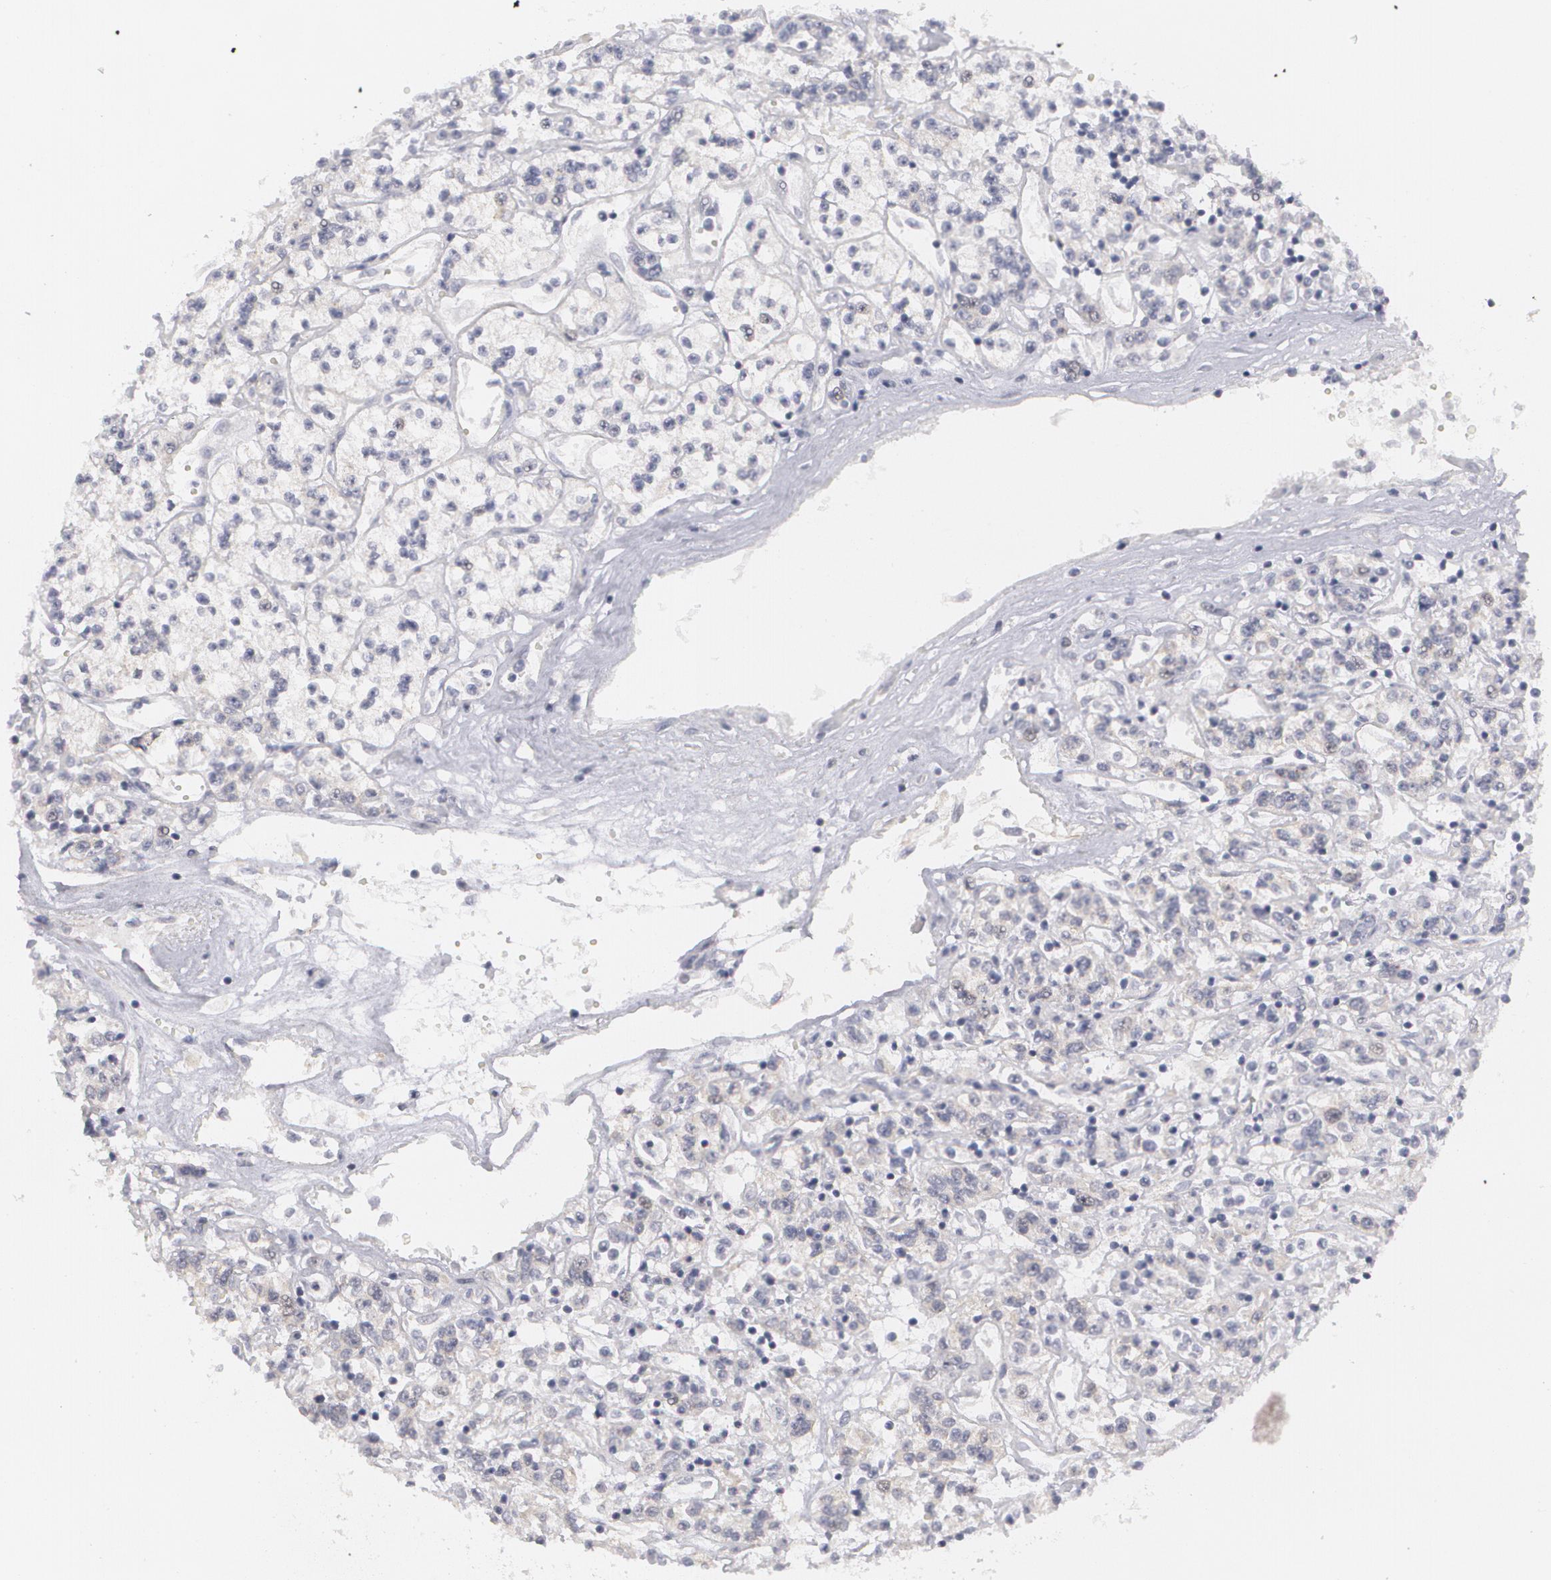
{"staining": {"intensity": "negative", "quantity": "none", "location": "none"}, "tissue": "renal cancer", "cell_type": "Tumor cells", "image_type": "cancer", "snomed": [{"axis": "morphology", "description": "Adenocarcinoma, NOS"}, {"axis": "topography", "description": "Kidney"}], "caption": "Tumor cells are negative for brown protein staining in adenocarcinoma (renal).", "gene": "MBNL3", "patient": {"sex": "female", "age": 76}}